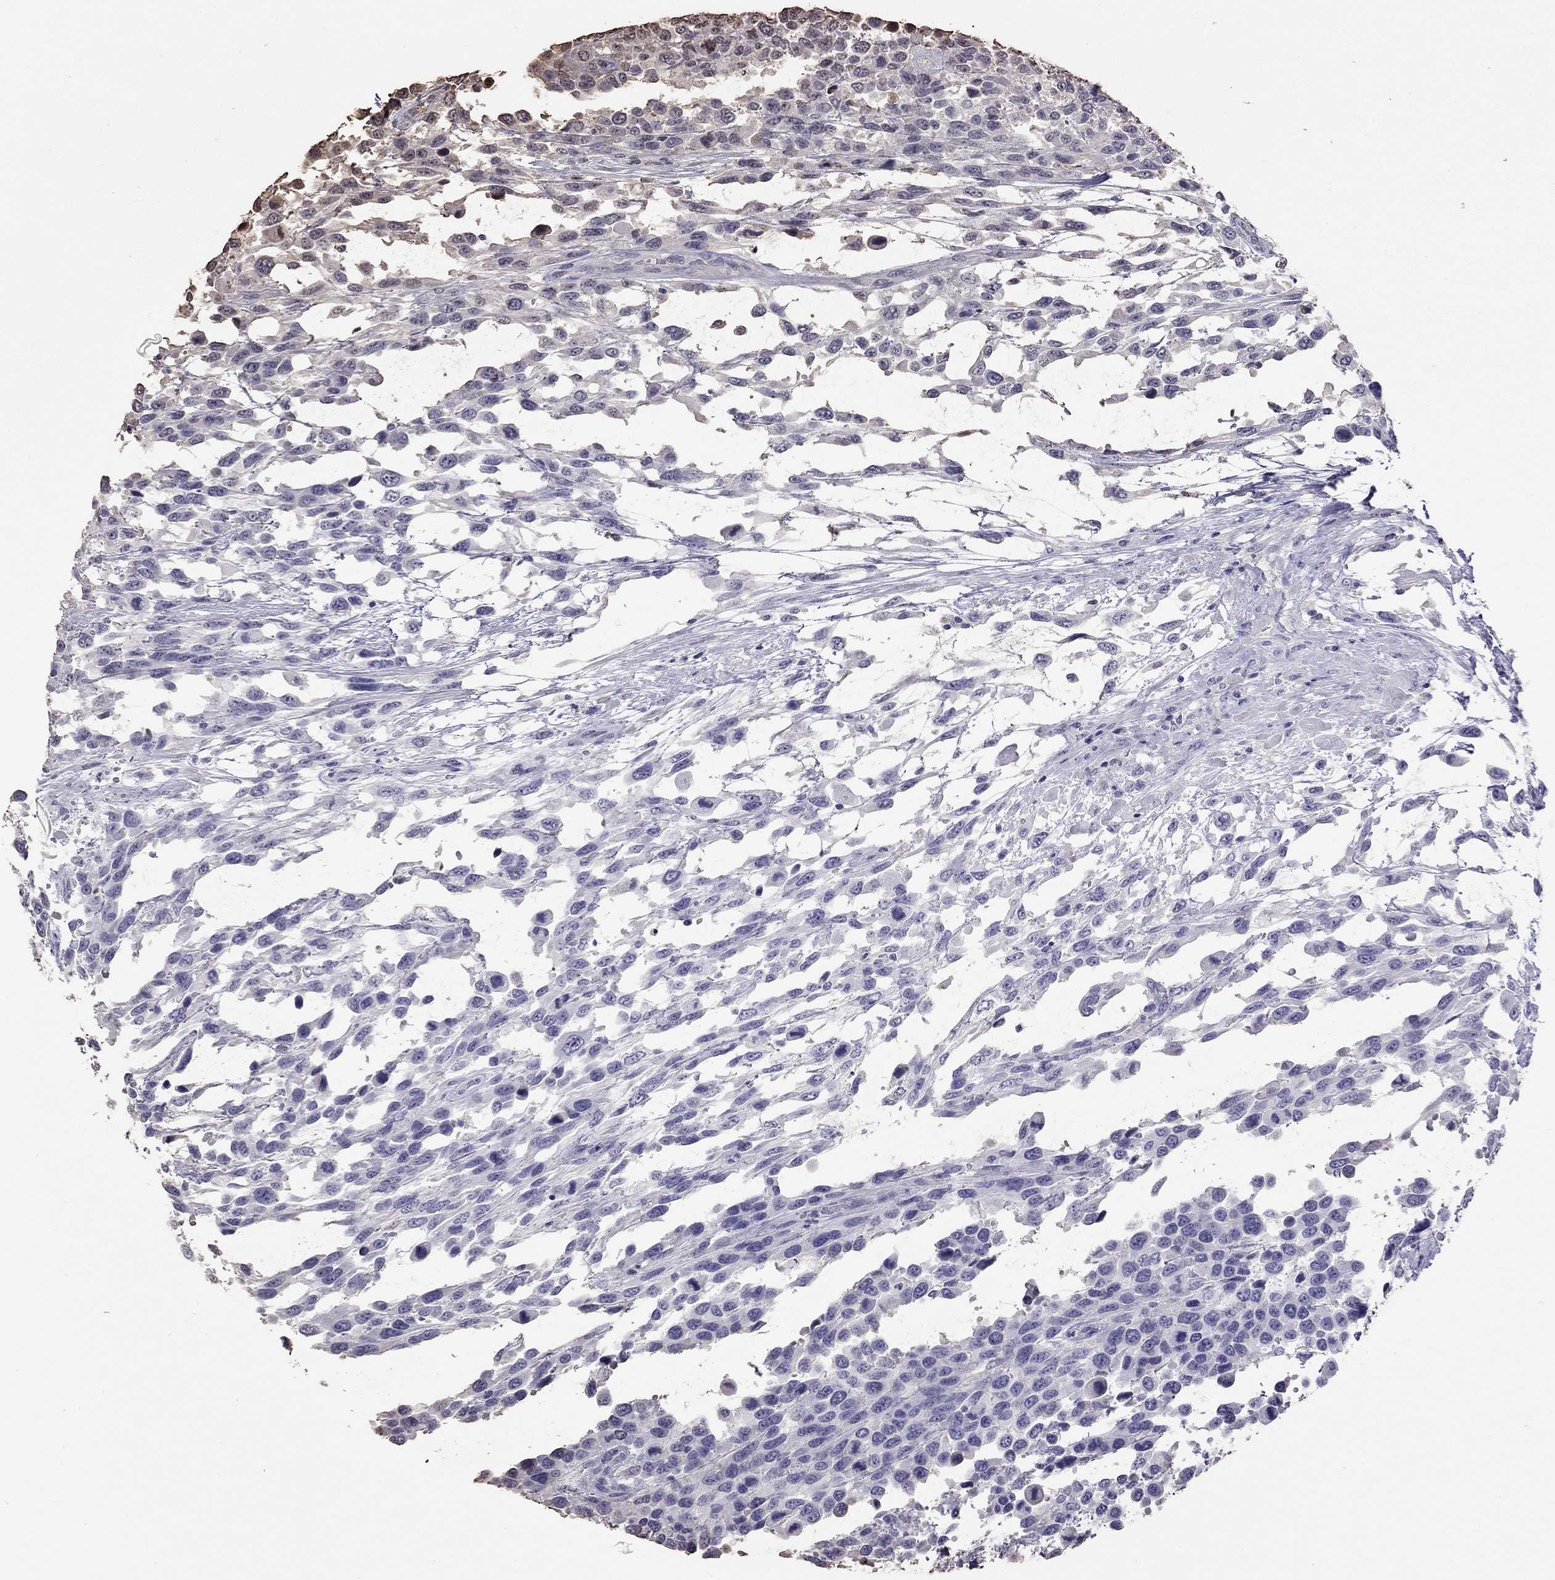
{"staining": {"intensity": "negative", "quantity": "none", "location": "none"}, "tissue": "urothelial cancer", "cell_type": "Tumor cells", "image_type": "cancer", "snomed": [{"axis": "morphology", "description": "Urothelial carcinoma, High grade"}, {"axis": "topography", "description": "Urinary bladder"}], "caption": "High magnification brightfield microscopy of urothelial cancer stained with DAB (3,3'-diaminobenzidine) (brown) and counterstained with hematoxylin (blue): tumor cells show no significant positivity.", "gene": "SUN3", "patient": {"sex": "female", "age": 70}}